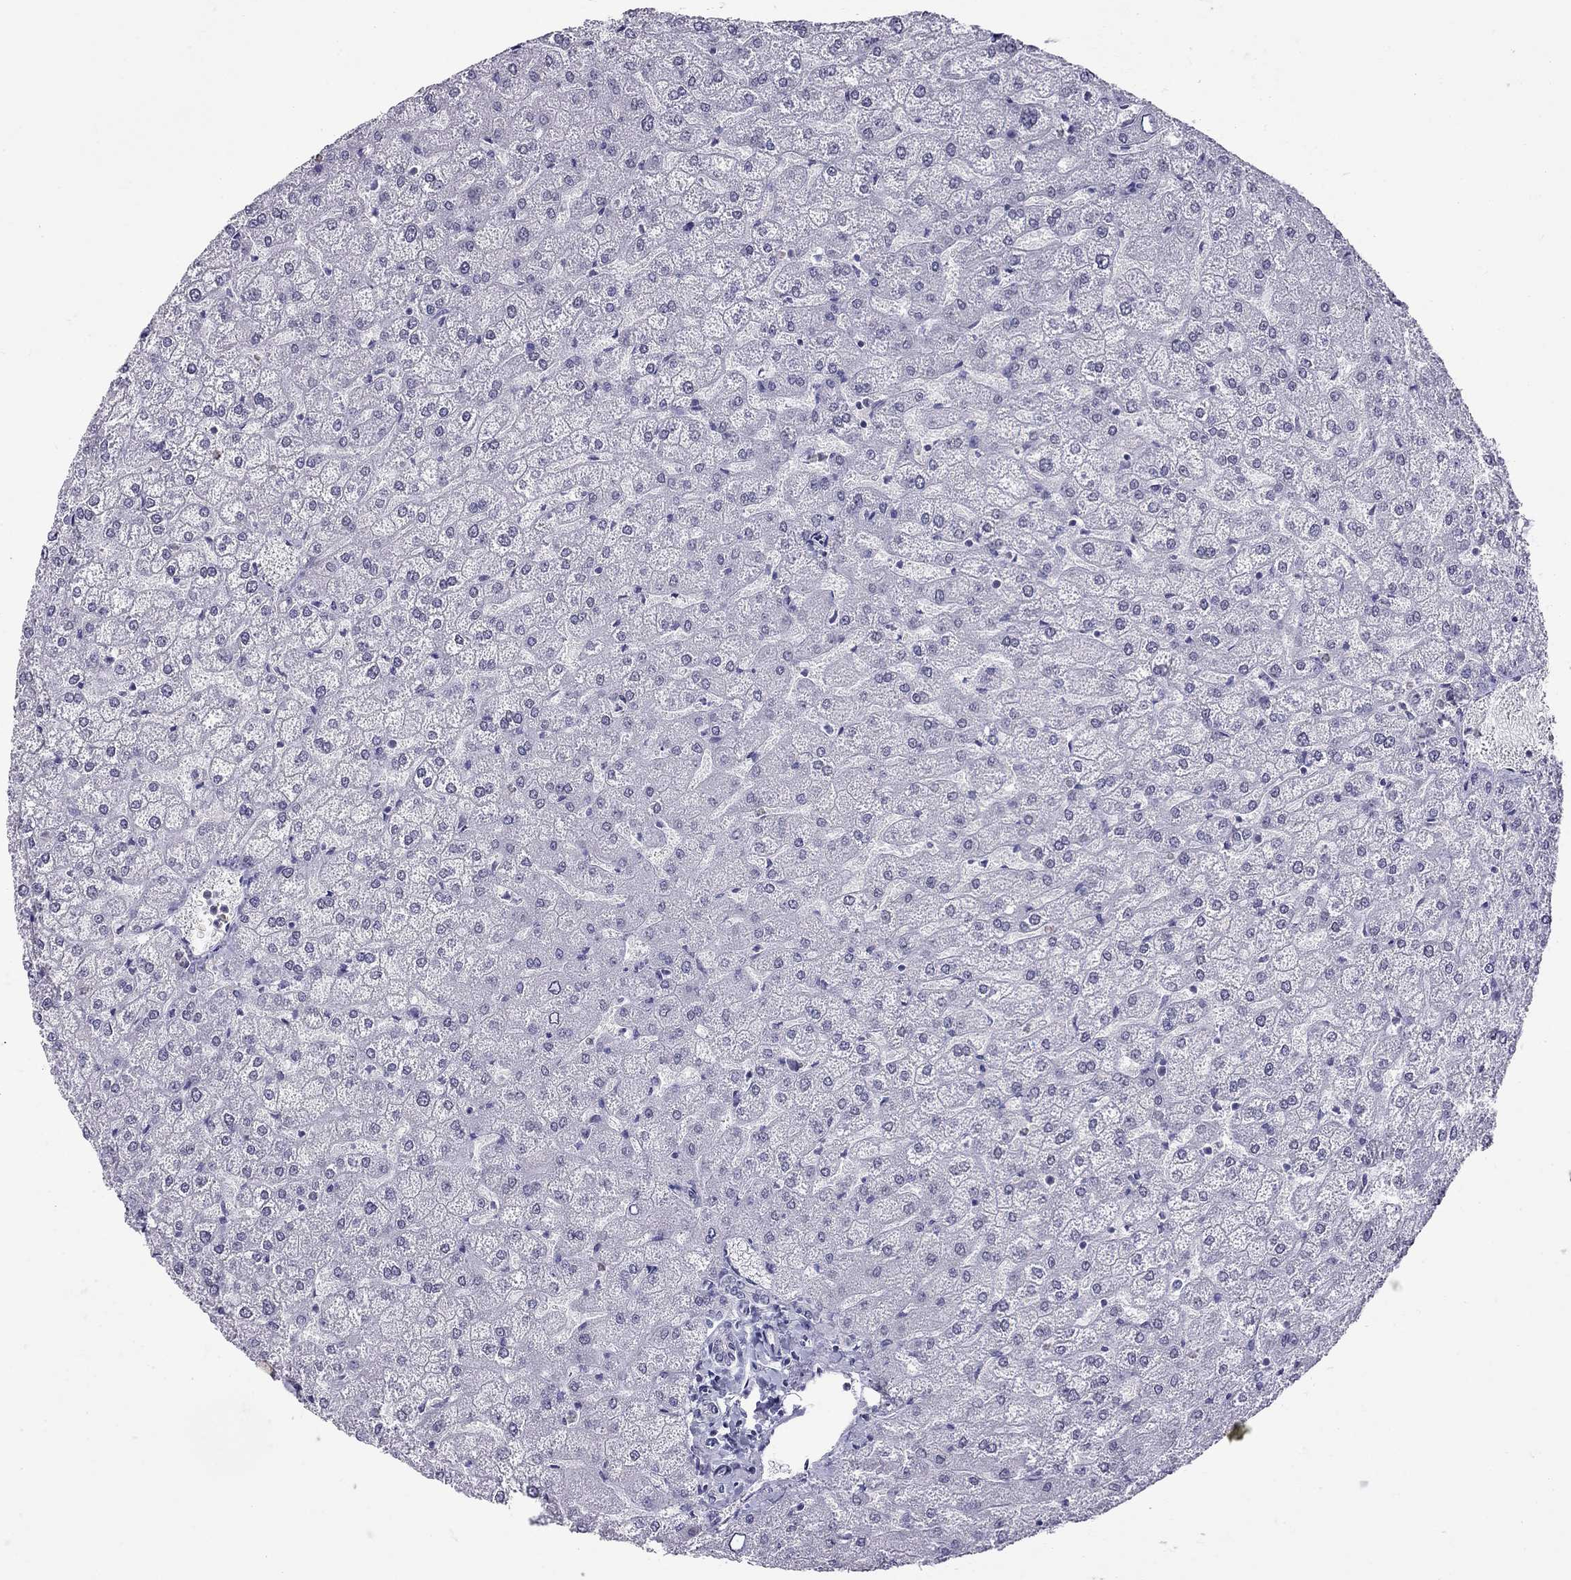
{"staining": {"intensity": "negative", "quantity": "none", "location": "none"}, "tissue": "liver", "cell_type": "Cholangiocytes", "image_type": "normal", "snomed": [{"axis": "morphology", "description": "Normal tissue, NOS"}, {"axis": "topography", "description": "Liver"}], "caption": "Protein analysis of unremarkable liver displays no significant positivity in cholangiocytes. (IHC, brightfield microscopy, high magnification).", "gene": "MUC15", "patient": {"sex": "female", "age": 32}}